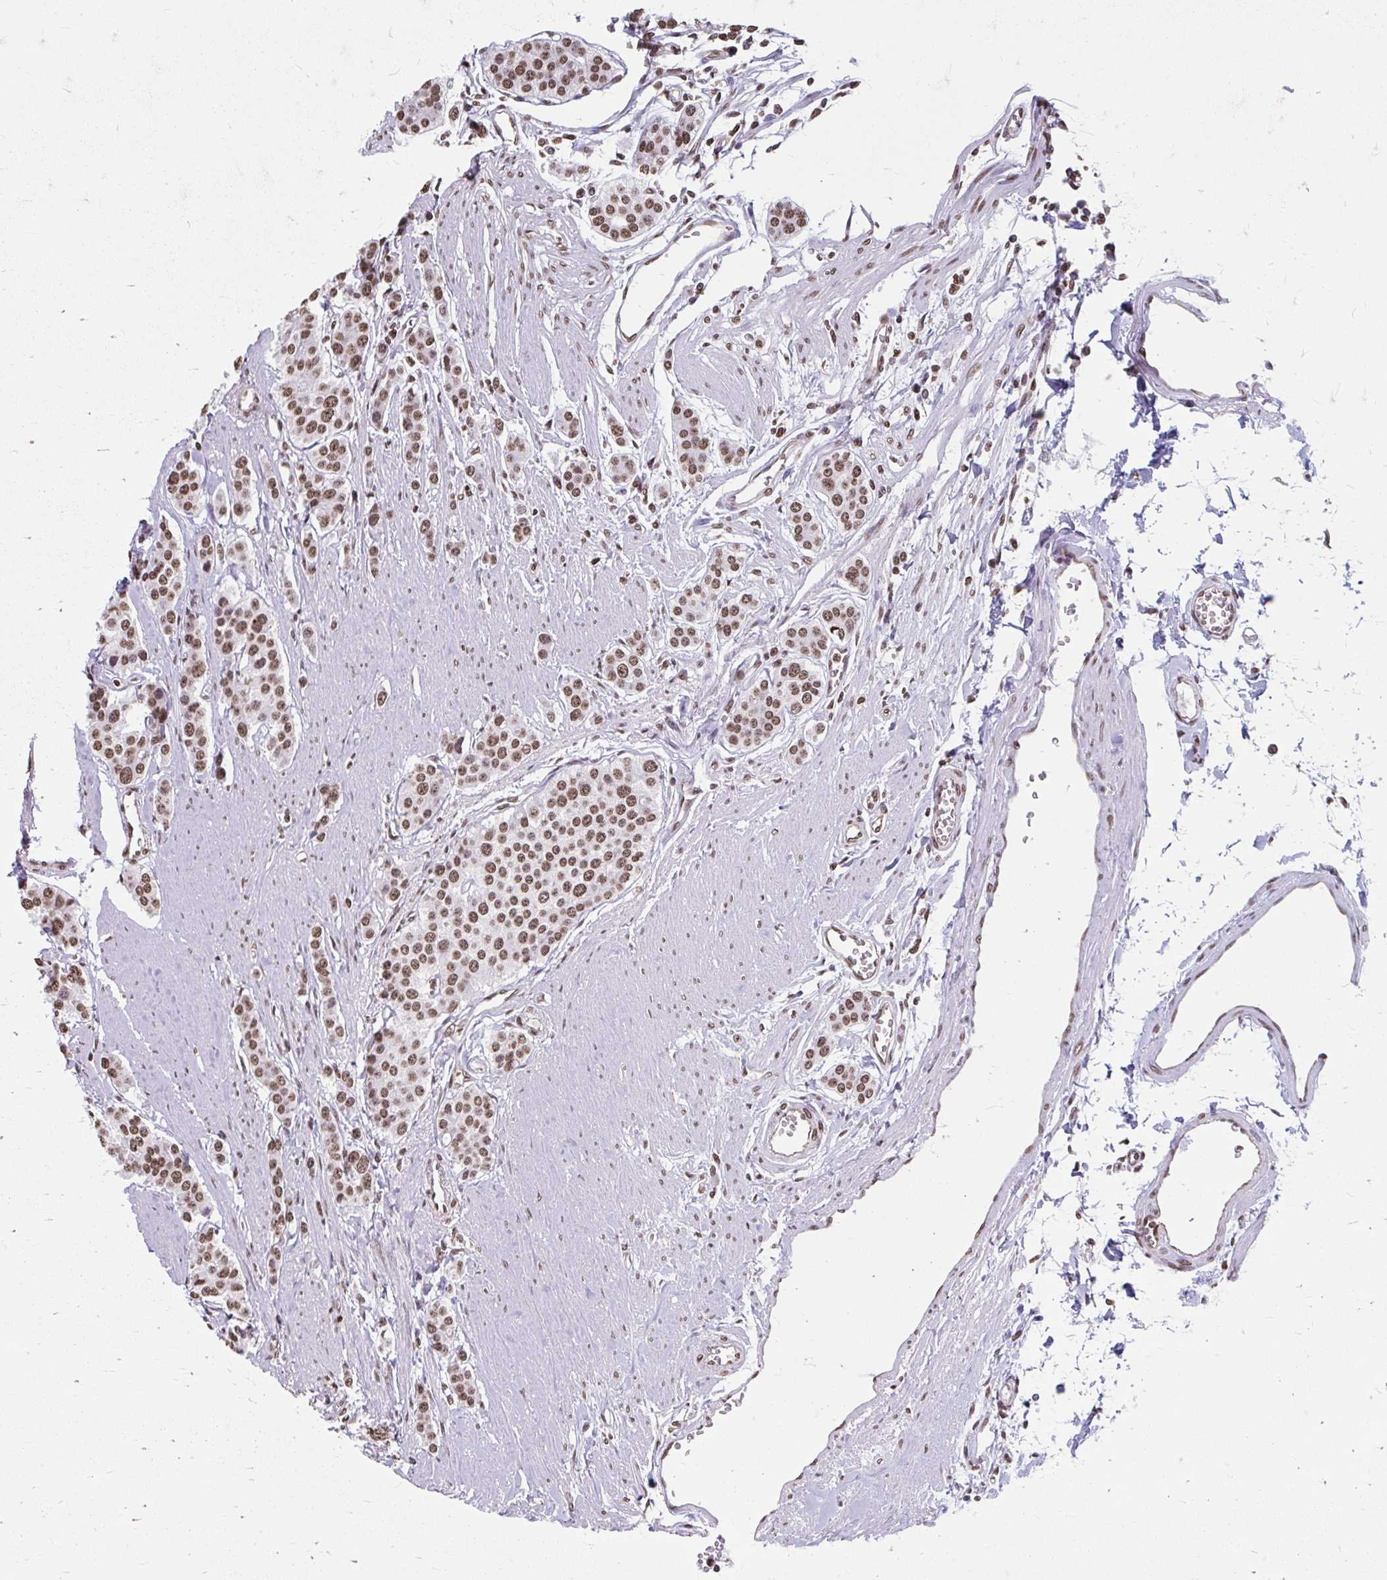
{"staining": {"intensity": "moderate", "quantity": ">75%", "location": "nuclear"}, "tissue": "carcinoid", "cell_type": "Tumor cells", "image_type": "cancer", "snomed": [{"axis": "morphology", "description": "Carcinoid, malignant, NOS"}, {"axis": "topography", "description": "Small intestine"}], "caption": "Protein staining reveals moderate nuclear expression in about >75% of tumor cells in malignant carcinoid.", "gene": "ORC3", "patient": {"sex": "male", "age": 60}}